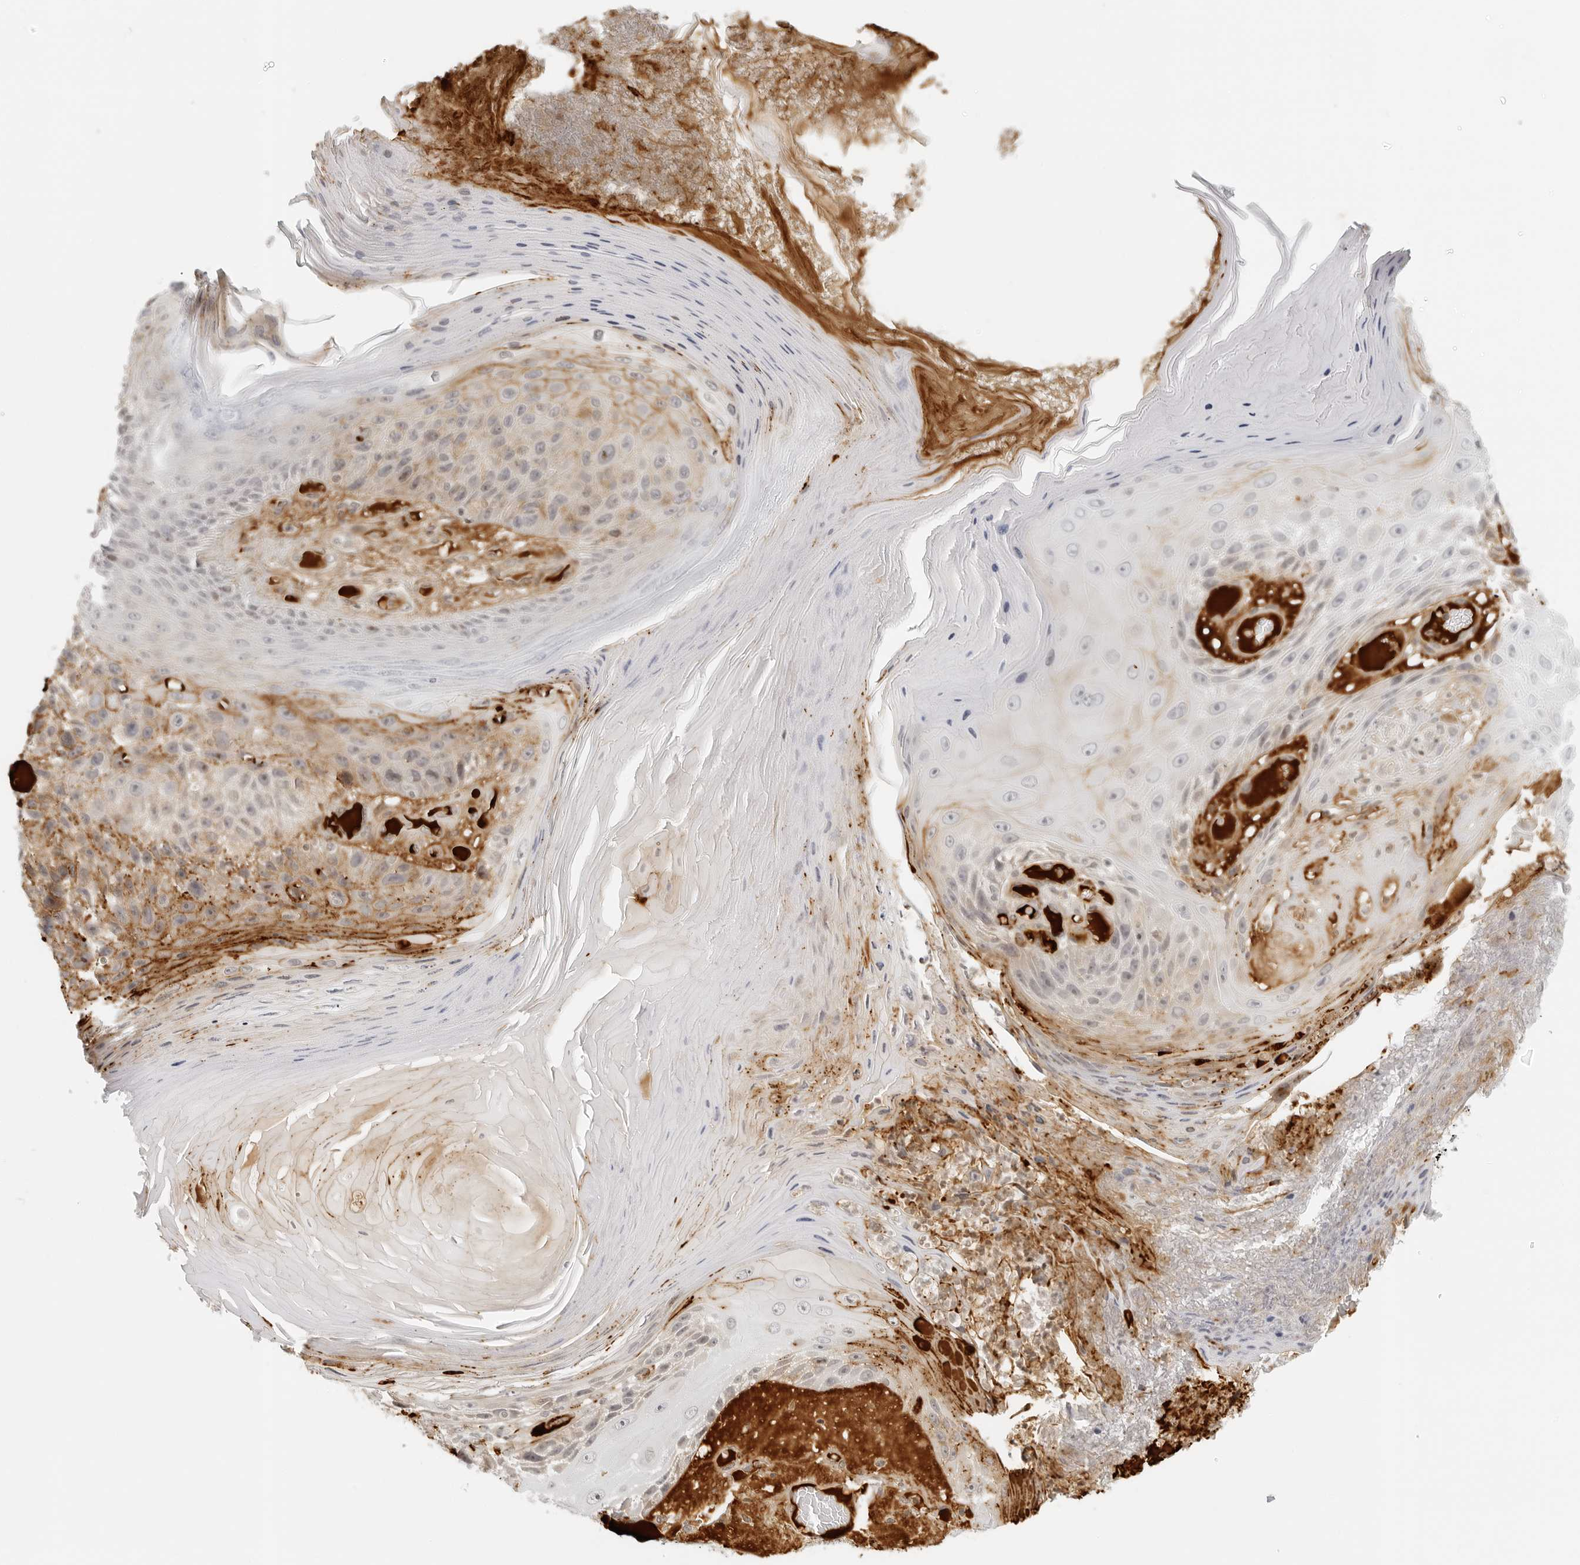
{"staining": {"intensity": "moderate", "quantity": "25%-75%", "location": "cytoplasmic/membranous"}, "tissue": "skin cancer", "cell_type": "Tumor cells", "image_type": "cancer", "snomed": [{"axis": "morphology", "description": "Squamous cell carcinoma, NOS"}, {"axis": "topography", "description": "Skin"}], "caption": "Protein staining reveals moderate cytoplasmic/membranous expression in about 25%-75% of tumor cells in squamous cell carcinoma (skin).", "gene": "ZNF678", "patient": {"sex": "female", "age": 88}}